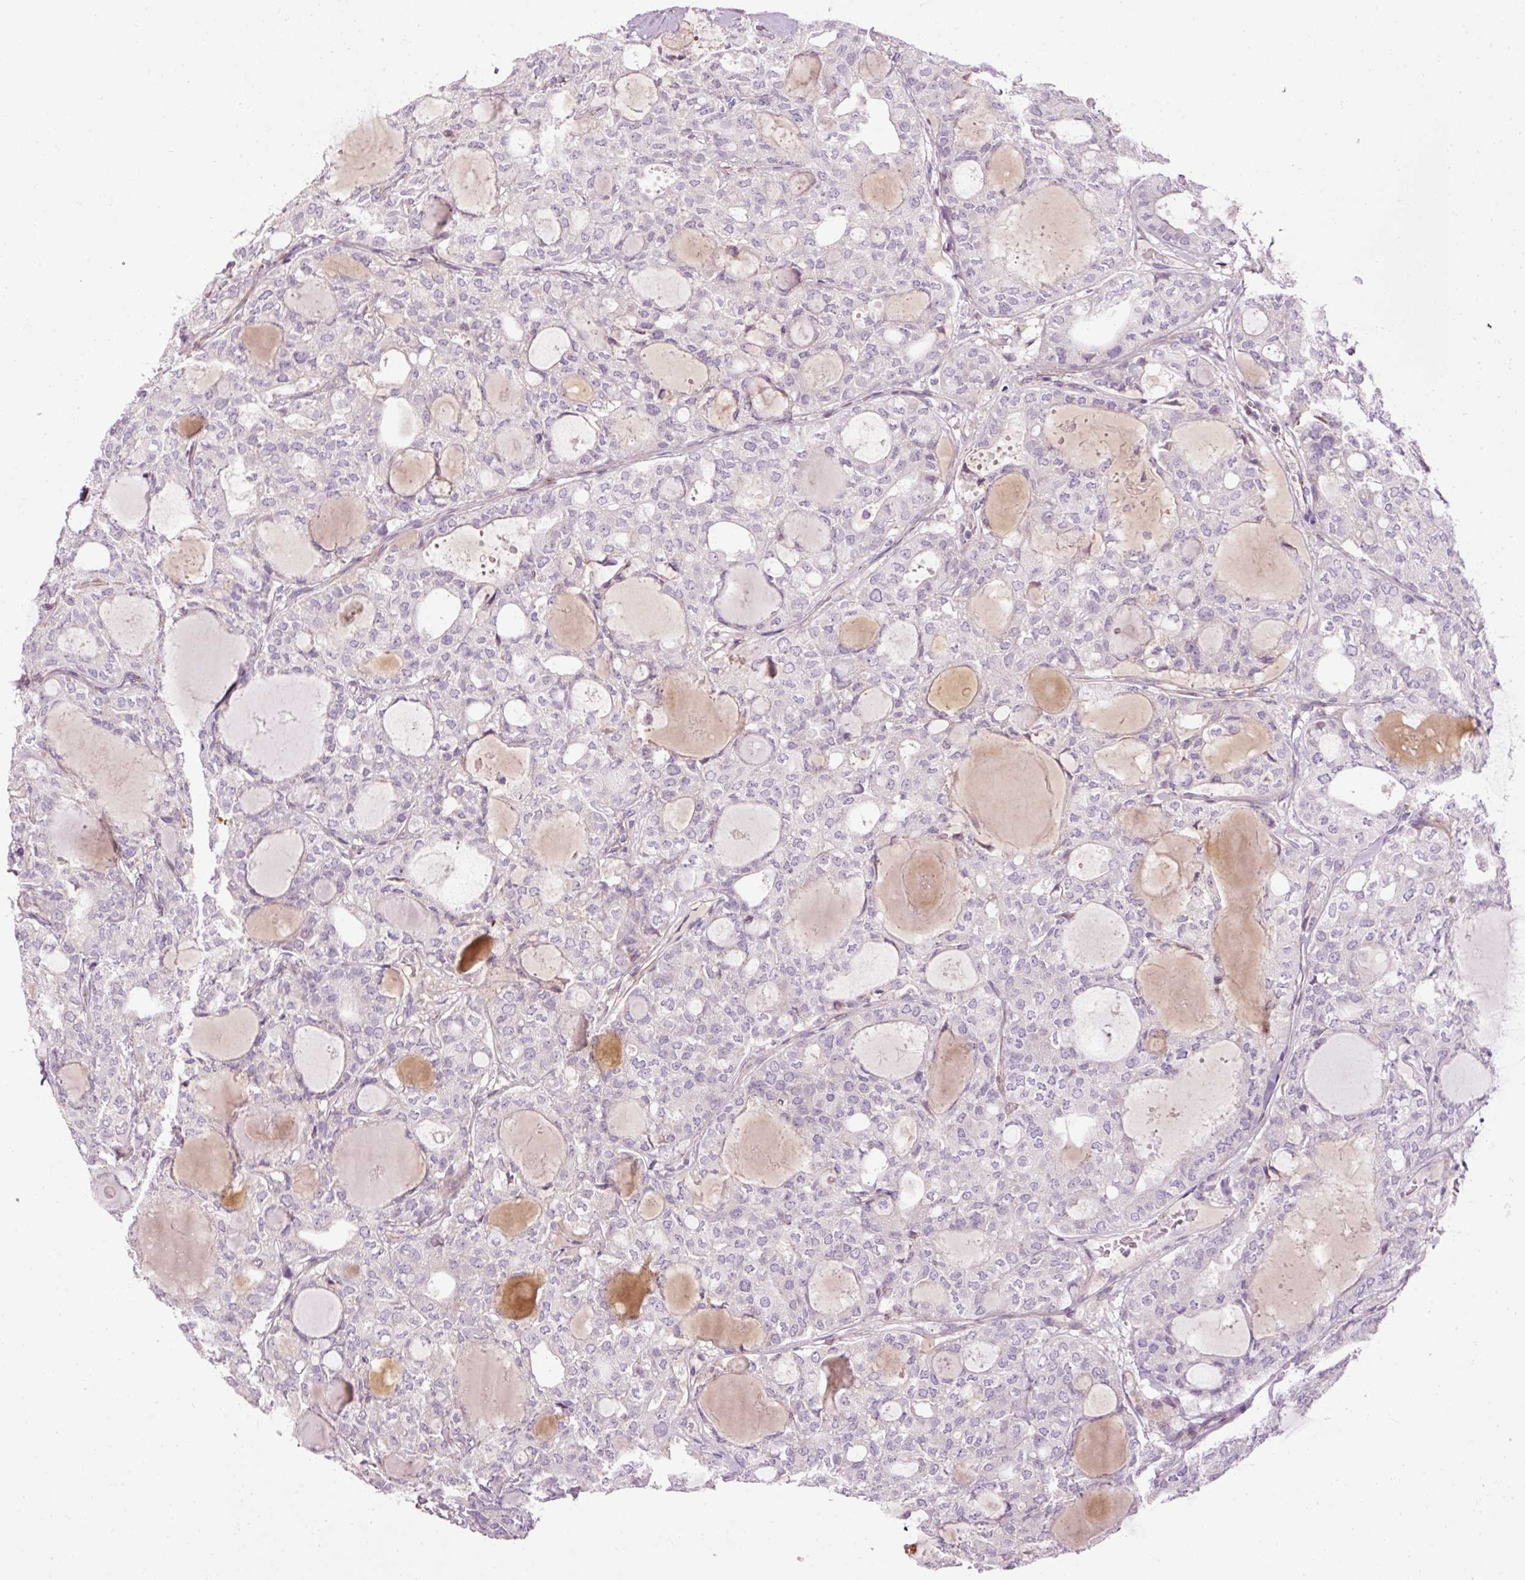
{"staining": {"intensity": "negative", "quantity": "none", "location": "none"}, "tissue": "thyroid cancer", "cell_type": "Tumor cells", "image_type": "cancer", "snomed": [{"axis": "morphology", "description": "Follicular adenoma carcinoma, NOS"}, {"axis": "topography", "description": "Thyroid gland"}], "caption": "Immunohistochemistry (IHC) micrograph of follicular adenoma carcinoma (thyroid) stained for a protein (brown), which displays no staining in tumor cells.", "gene": "ANKRD20A1", "patient": {"sex": "male", "age": 75}}